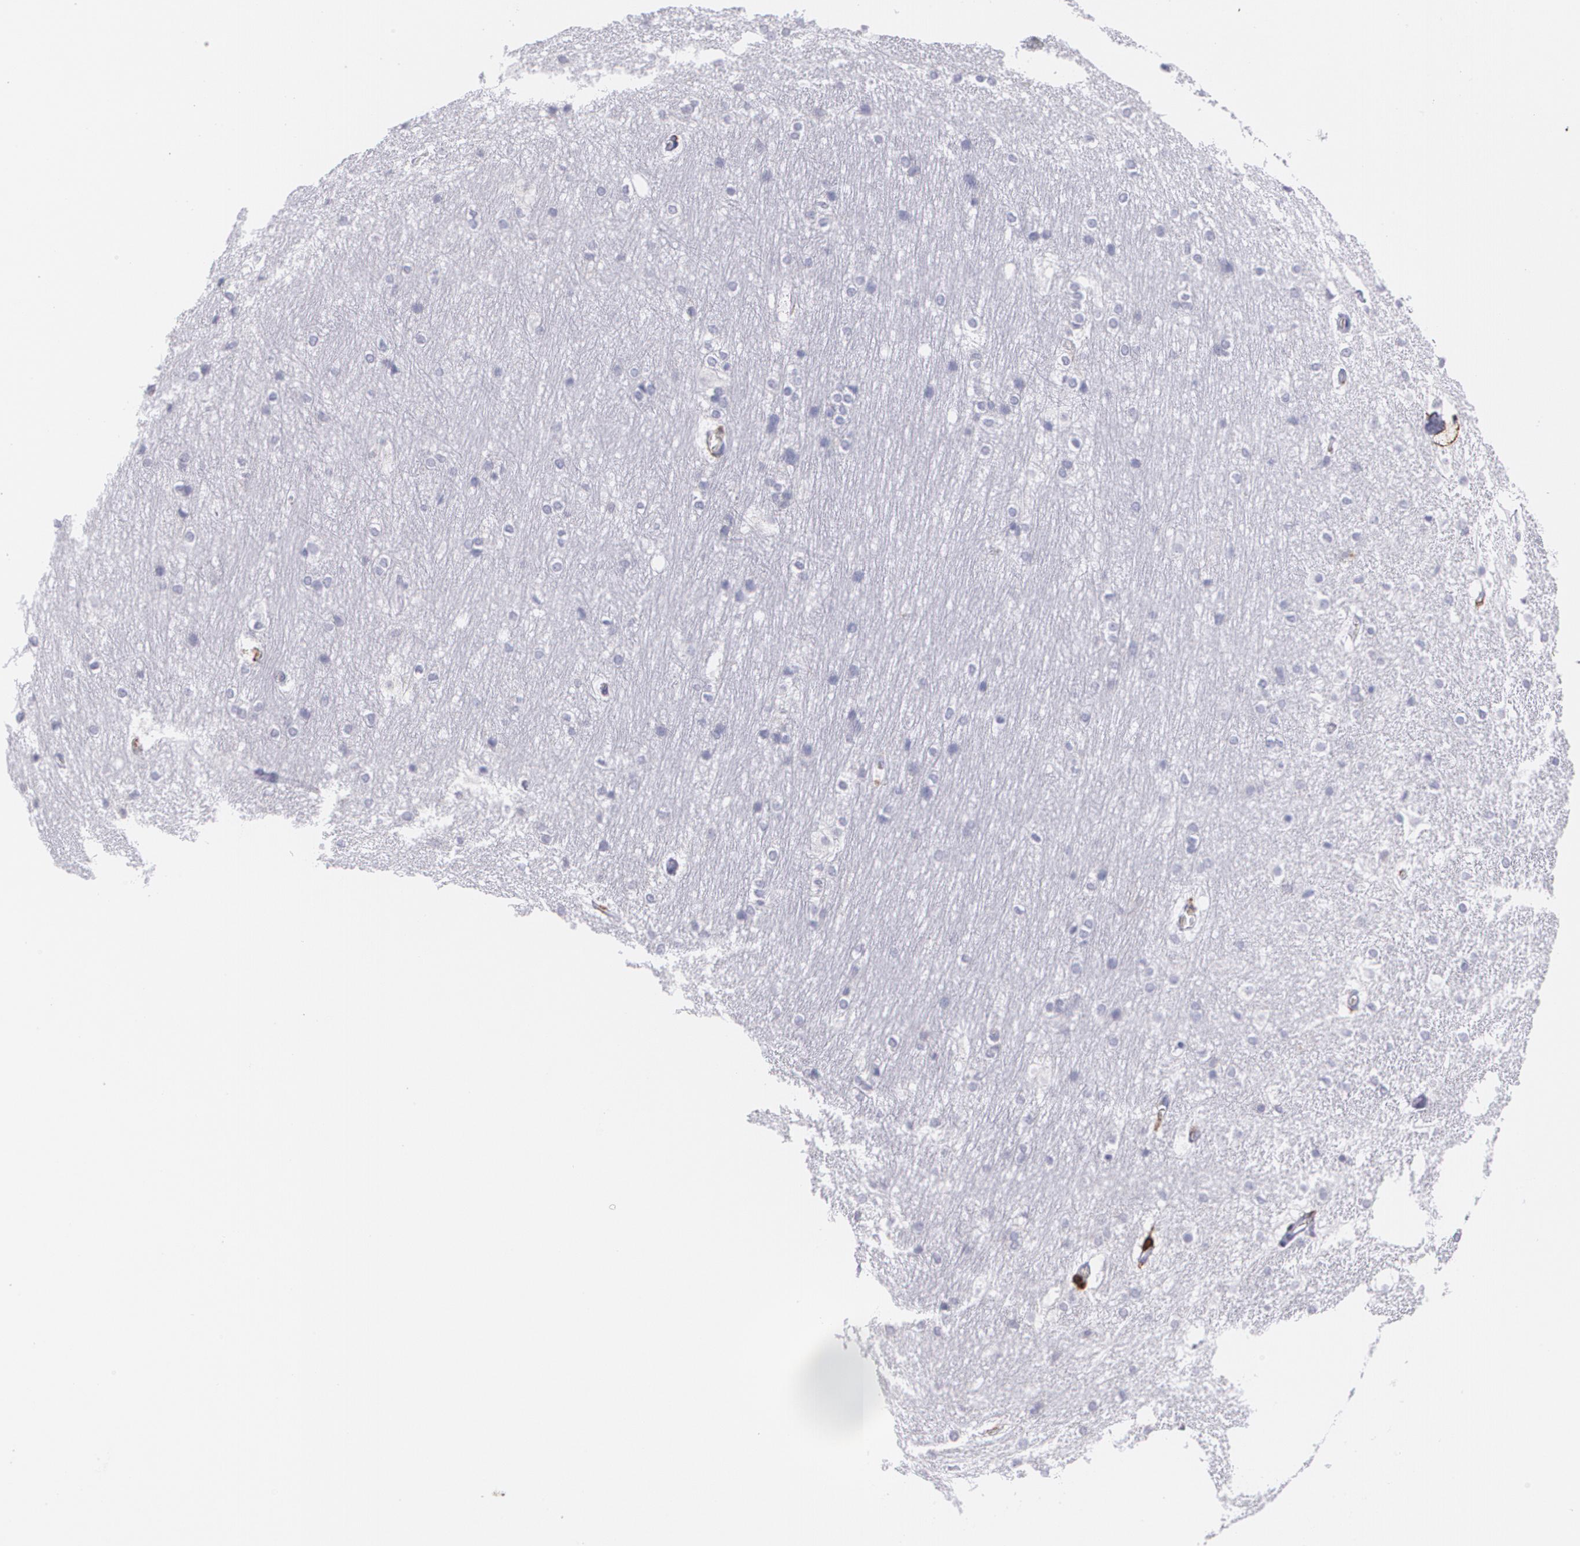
{"staining": {"intensity": "negative", "quantity": "none", "location": "none"}, "tissue": "hippocampus", "cell_type": "Glial cells", "image_type": "normal", "snomed": [{"axis": "morphology", "description": "Normal tissue, NOS"}, {"axis": "topography", "description": "Hippocampus"}], "caption": "A high-resolution micrograph shows IHC staining of benign hippocampus, which shows no significant positivity in glial cells.", "gene": "PTPRC", "patient": {"sex": "female", "age": 19}}